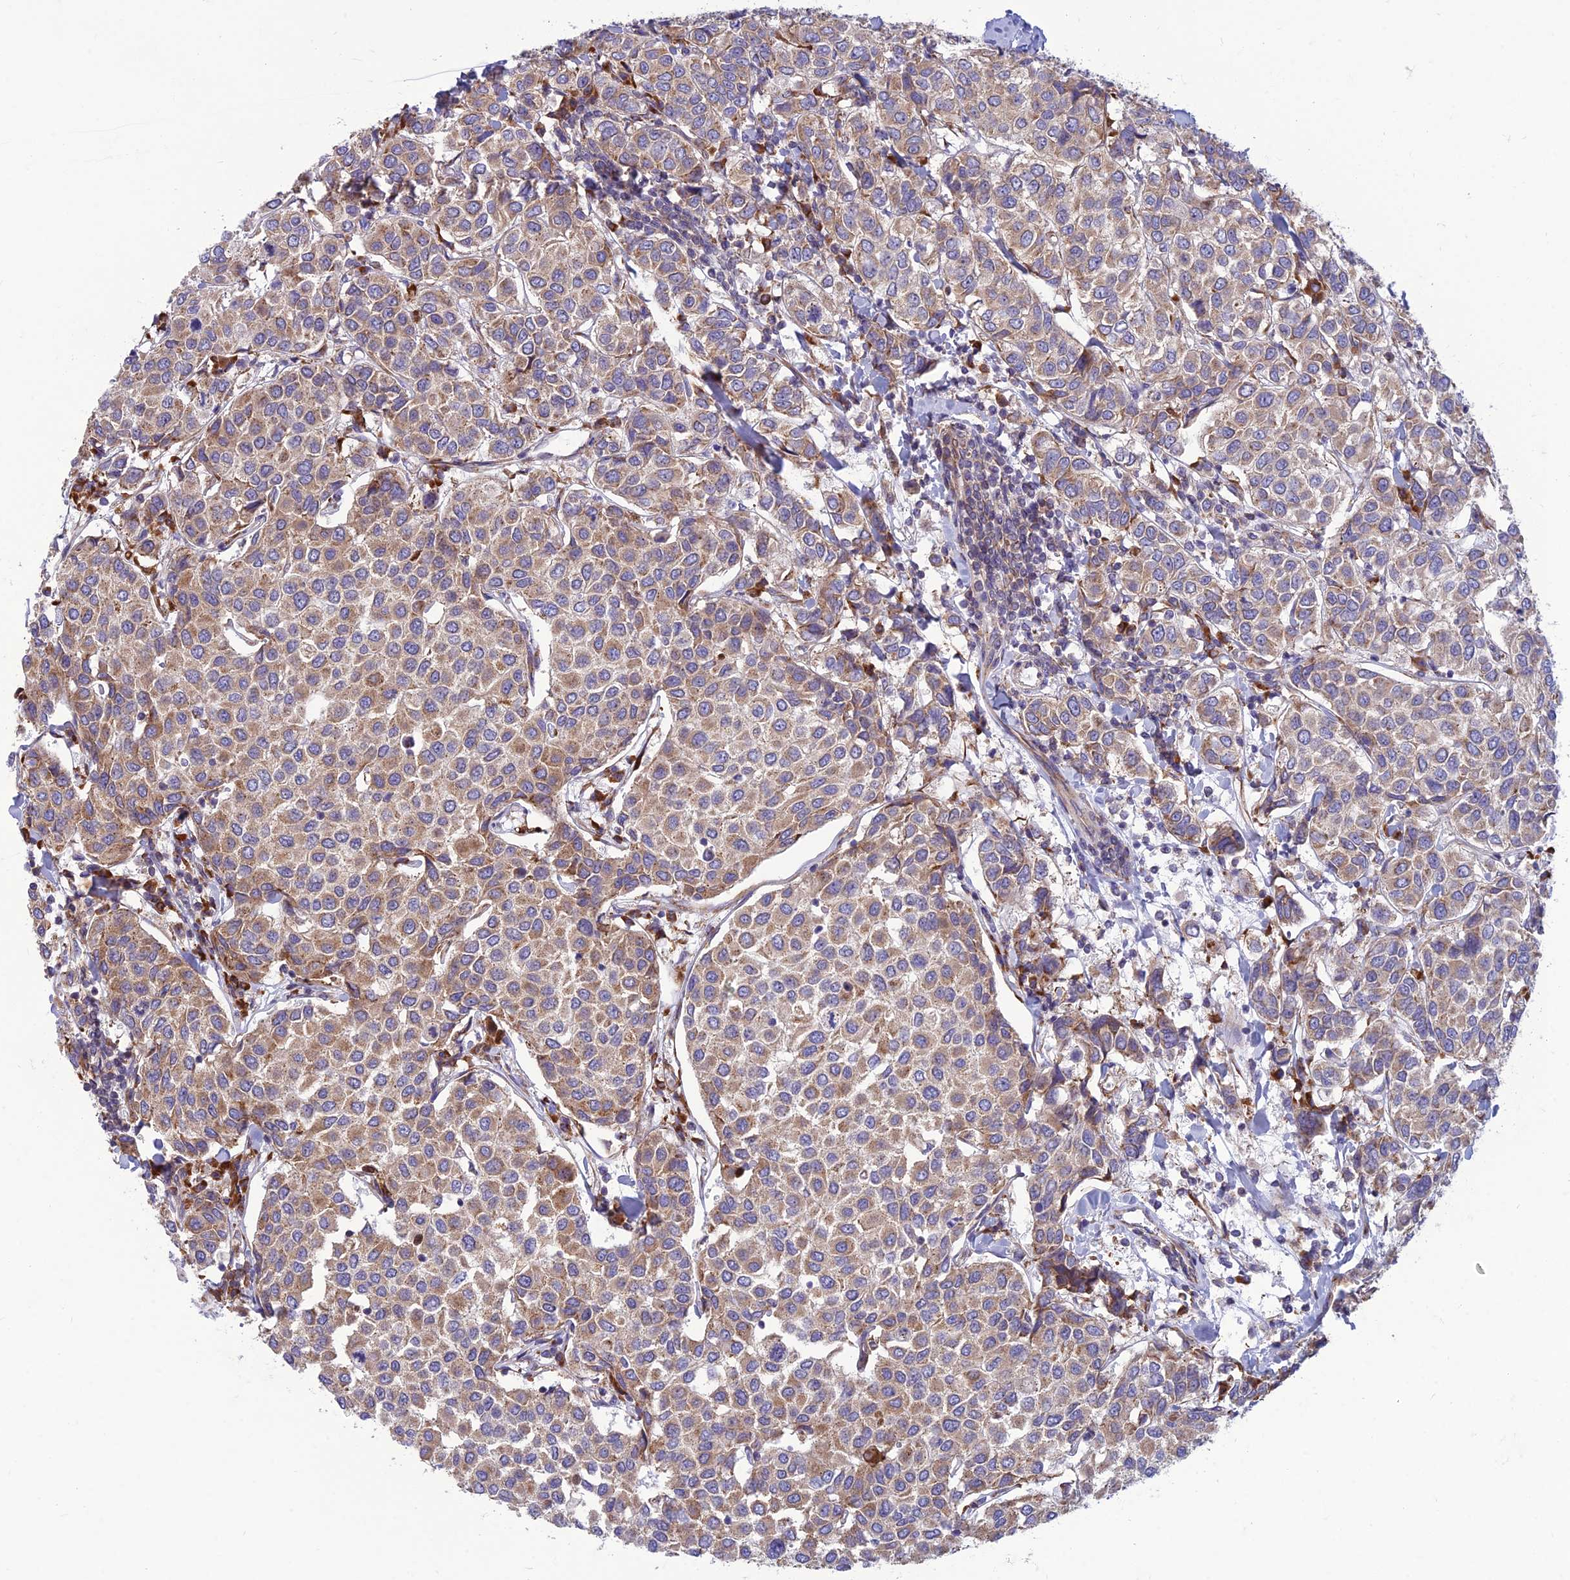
{"staining": {"intensity": "moderate", "quantity": ">75%", "location": "cytoplasmic/membranous"}, "tissue": "breast cancer", "cell_type": "Tumor cells", "image_type": "cancer", "snomed": [{"axis": "morphology", "description": "Duct carcinoma"}, {"axis": "topography", "description": "Breast"}], "caption": "DAB (3,3'-diaminobenzidine) immunohistochemical staining of breast cancer demonstrates moderate cytoplasmic/membranous protein expression in about >75% of tumor cells. (DAB (3,3'-diaminobenzidine) = brown stain, brightfield microscopy at high magnification).", "gene": "RPL17-C18orf32", "patient": {"sex": "female", "age": 55}}